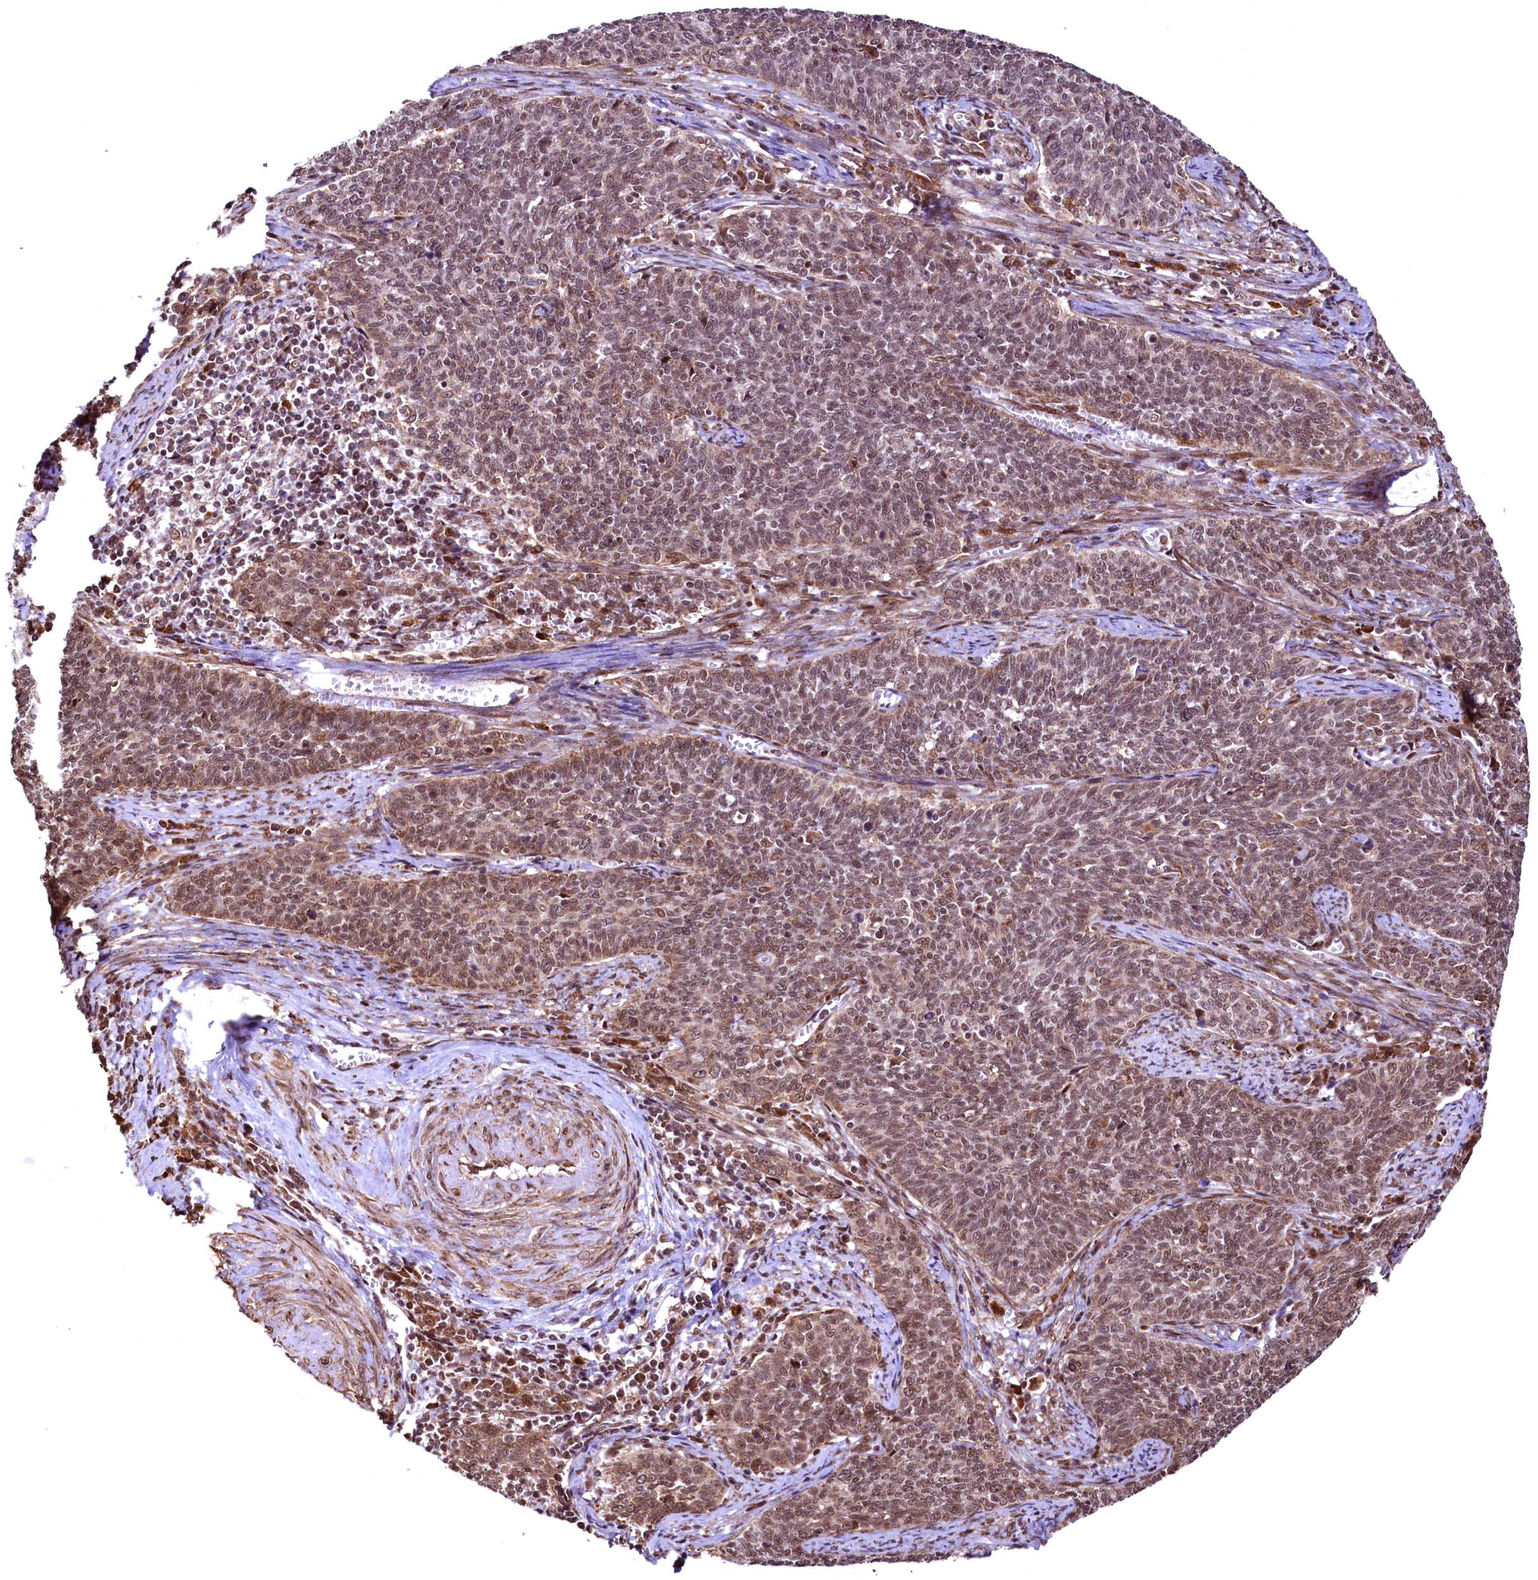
{"staining": {"intensity": "moderate", "quantity": ">75%", "location": "nuclear"}, "tissue": "cervical cancer", "cell_type": "Tumor cells", "image_type": "cancer", "snomed": [{"axis": "morphology", "description": "Squamous cell carcinoma, NOS"}, {"axis": "topography", "description": "Cervix"}], "caption": "A brown stain shows moderate nuclear expression of a protein in cervical cancer (squamous cell carcinoma) tumor cells.", "gene": "PDS5B", "patient": {"sex": "female", "age": 39}}